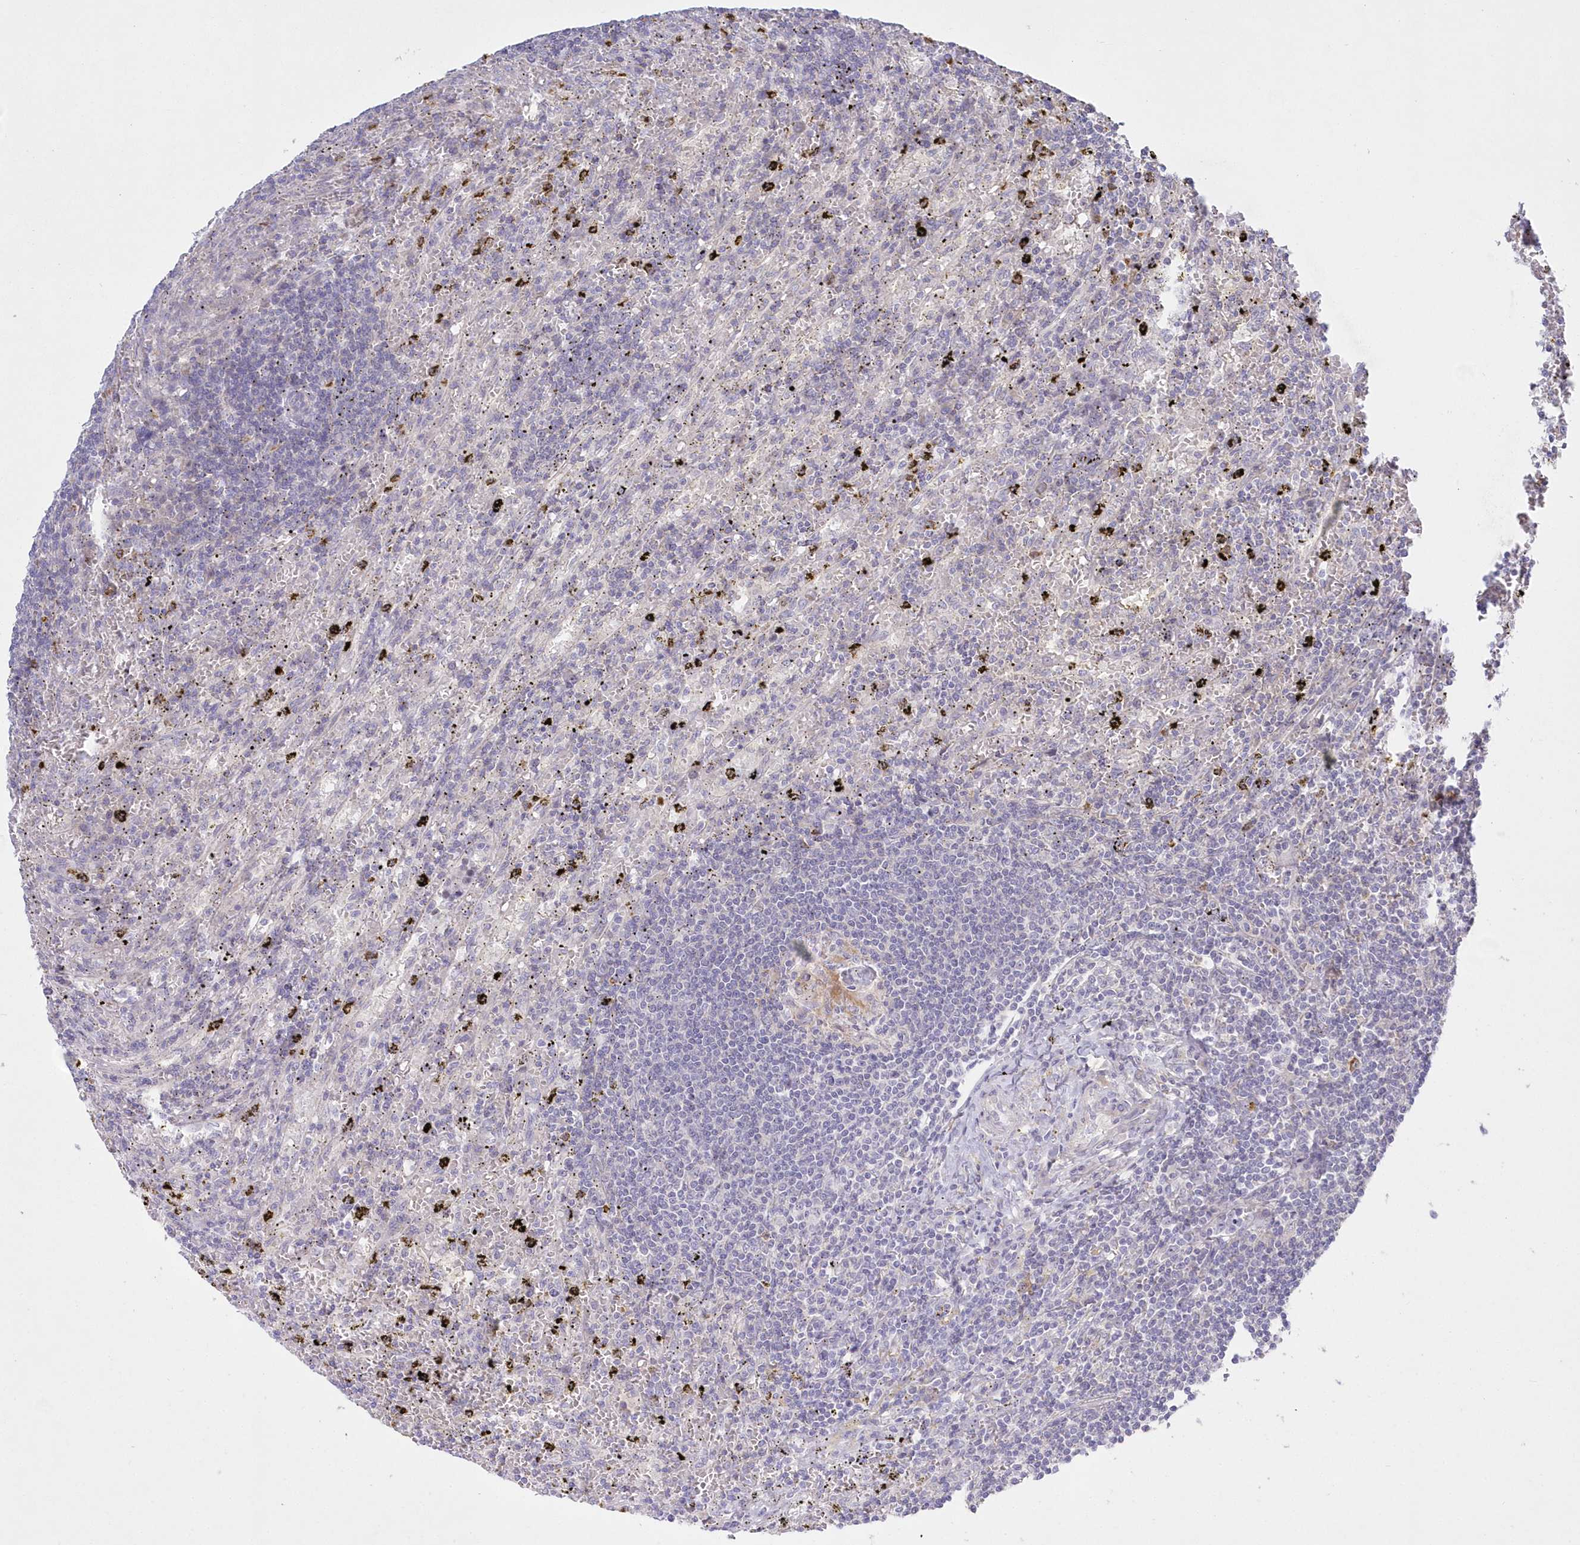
{"staining": {"intensity": "negative", "quantity": "none", "location": "none"}, "tissue": "lymphoma", "cell_type": "Tumor cells", "image_type": "cancer", "snomed": [{"axis": "morphology", "description": "Malignant lymphoma, non-Hodgkin's type, Low grade"}, {"axis": "topography", "description": "Spleen"}], "caption": "This is a photomicrograph of immunohistochemistry (IHC) staining of malignant lymphoma, non-Hodgkin's type (low-grade), which shows no positivity in tumor cells.", "gene": "WBP1L", "patient": {"sex": "male", "age": 76}}